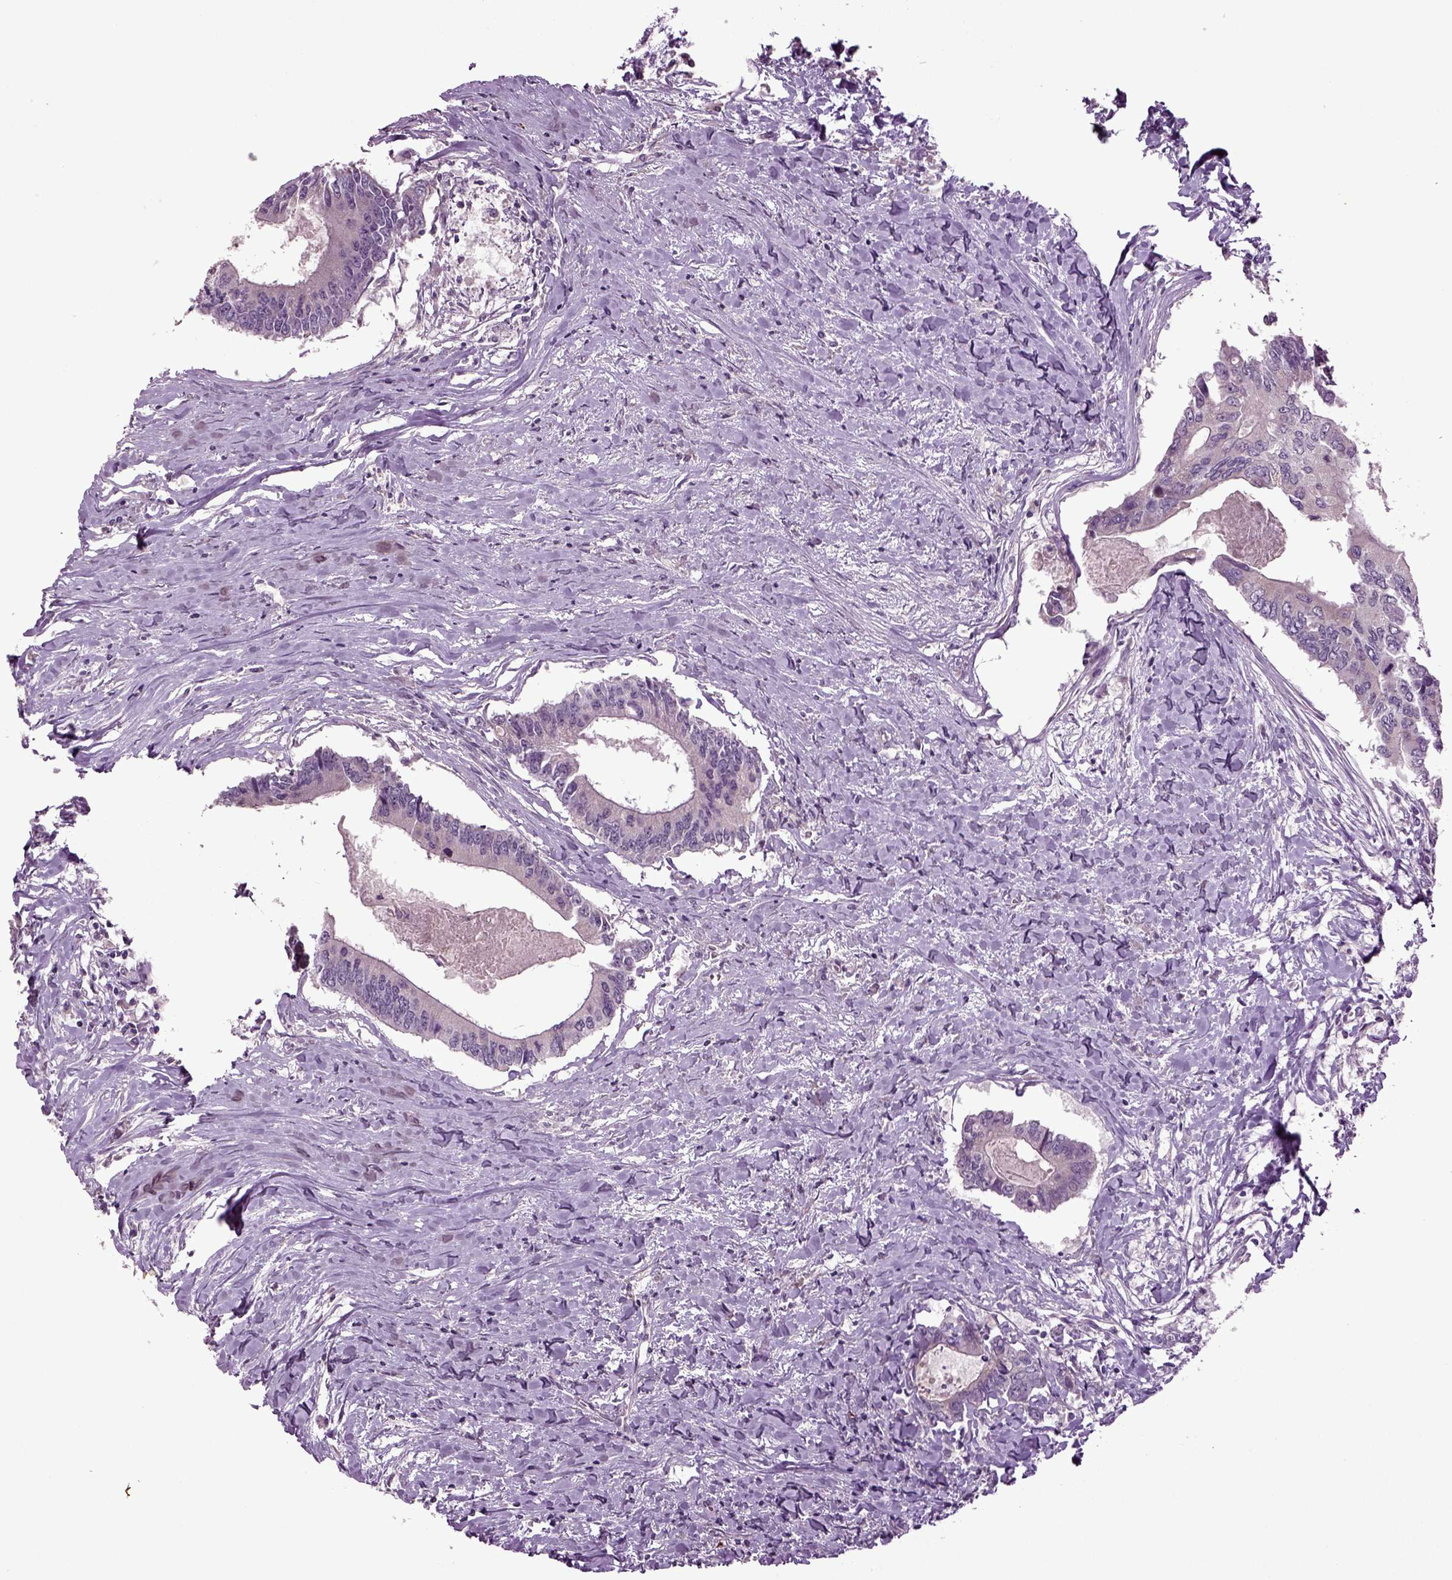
{"staining": {"intensity": "negative", "quantity": "none", "location": "none"}, "tissue": "colorectal cancer", "cell_type": "Tumor cells", "image_type": "cancer", "snomed": [{"axis": "morphology", "description": "Adenocarcinoma, NOS"}, {"axis": "topography", "description": "Colon"}], "caption": "Colorectal cancer was stained to show a protein in brown. There is no significant positivity in tumor cells.", "gene": "SLC17A6", "patient": {"sex": "male", "age": 53}}